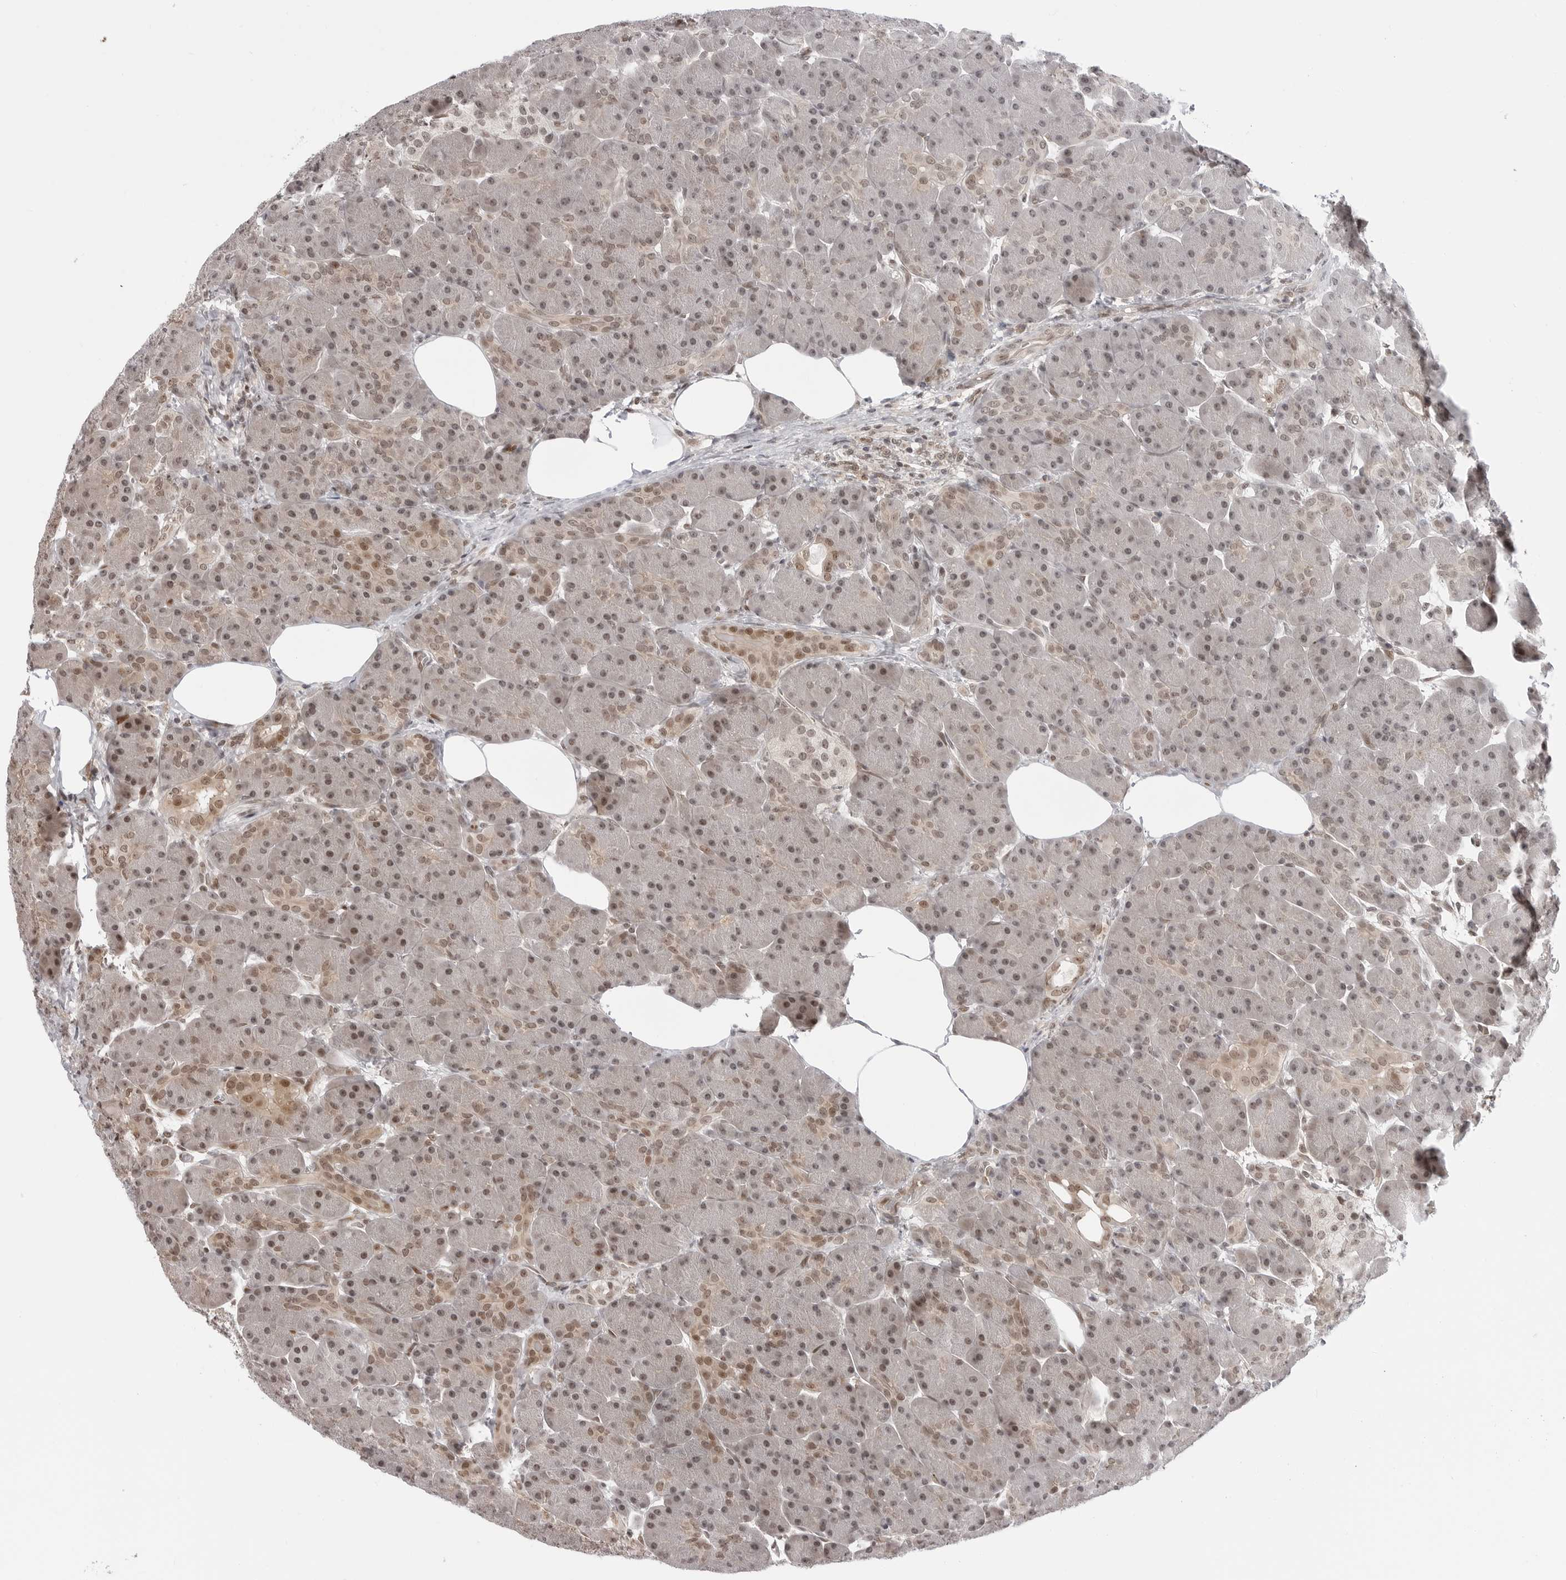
{"staining": {"intensity": "moderate", "quantity": "25%-75%", "location": "nuclear"}, "tissue": "pancreas", "cell_type": "Exocrine glandular cells", "image_type": "normal", "snomed": [{"axis": "morphology", "description": "Normal tissue, NOS"}, {"axis": "topography", "description": "Pancreas"}], "caption": "Immunohistochemical staining of unremarkable pancreas displays 25%-75% levels of moderate nuclear protein expression in approximately 25%-75% of exocrine glandular cells.", "gene": "C8orf33", "patient": {"sex": "male", "age": 63}}